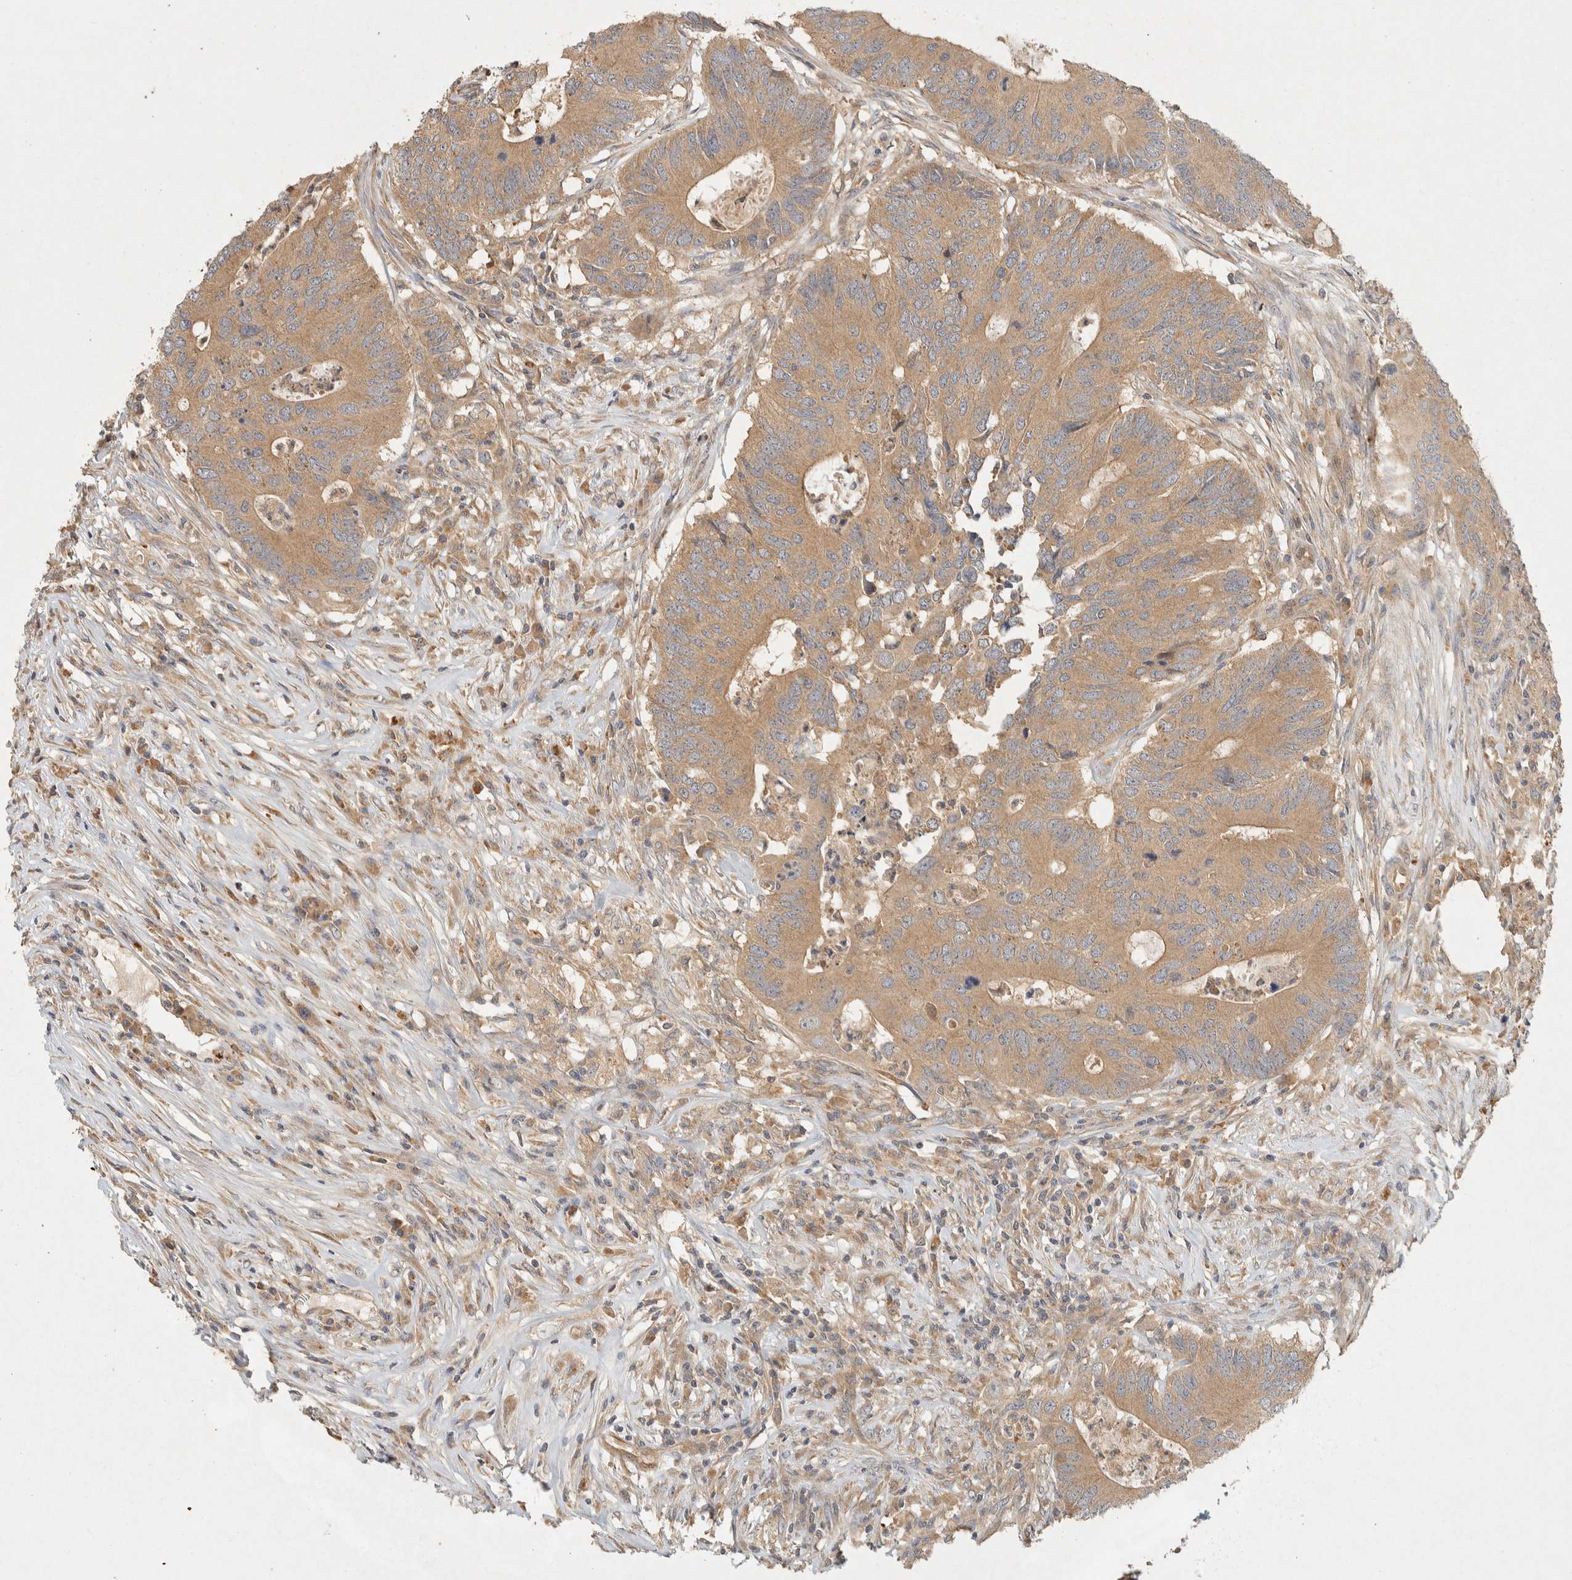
{"staining": {"intensity": "moderate", "quantity": ">75%", "location": "cytoplasmic/membranous"}, "tissue": "colorectal cancer", "cell_type": "Tumor cells", "image_type": "cancer", "snomed": [{"axis": "morphology", "description": "Adenocarcinoma, NOS"}, {"axis": "topography", "description": "Colon"}], "caption": "Colorectal cancer (adenocarcinoma) tissue exhibits moderate cytoplasmic/membranous positivity in about >75% of tumor cells, visualized by immunohistochemistry. Using DAB (3,3'-diaminobenzidine) (brown) and hematoxylin (blue) stains, captured at high magnification using brightfield microscopy.", "gene": "PXK", "patient": {"sex": "male", "age": 71}}